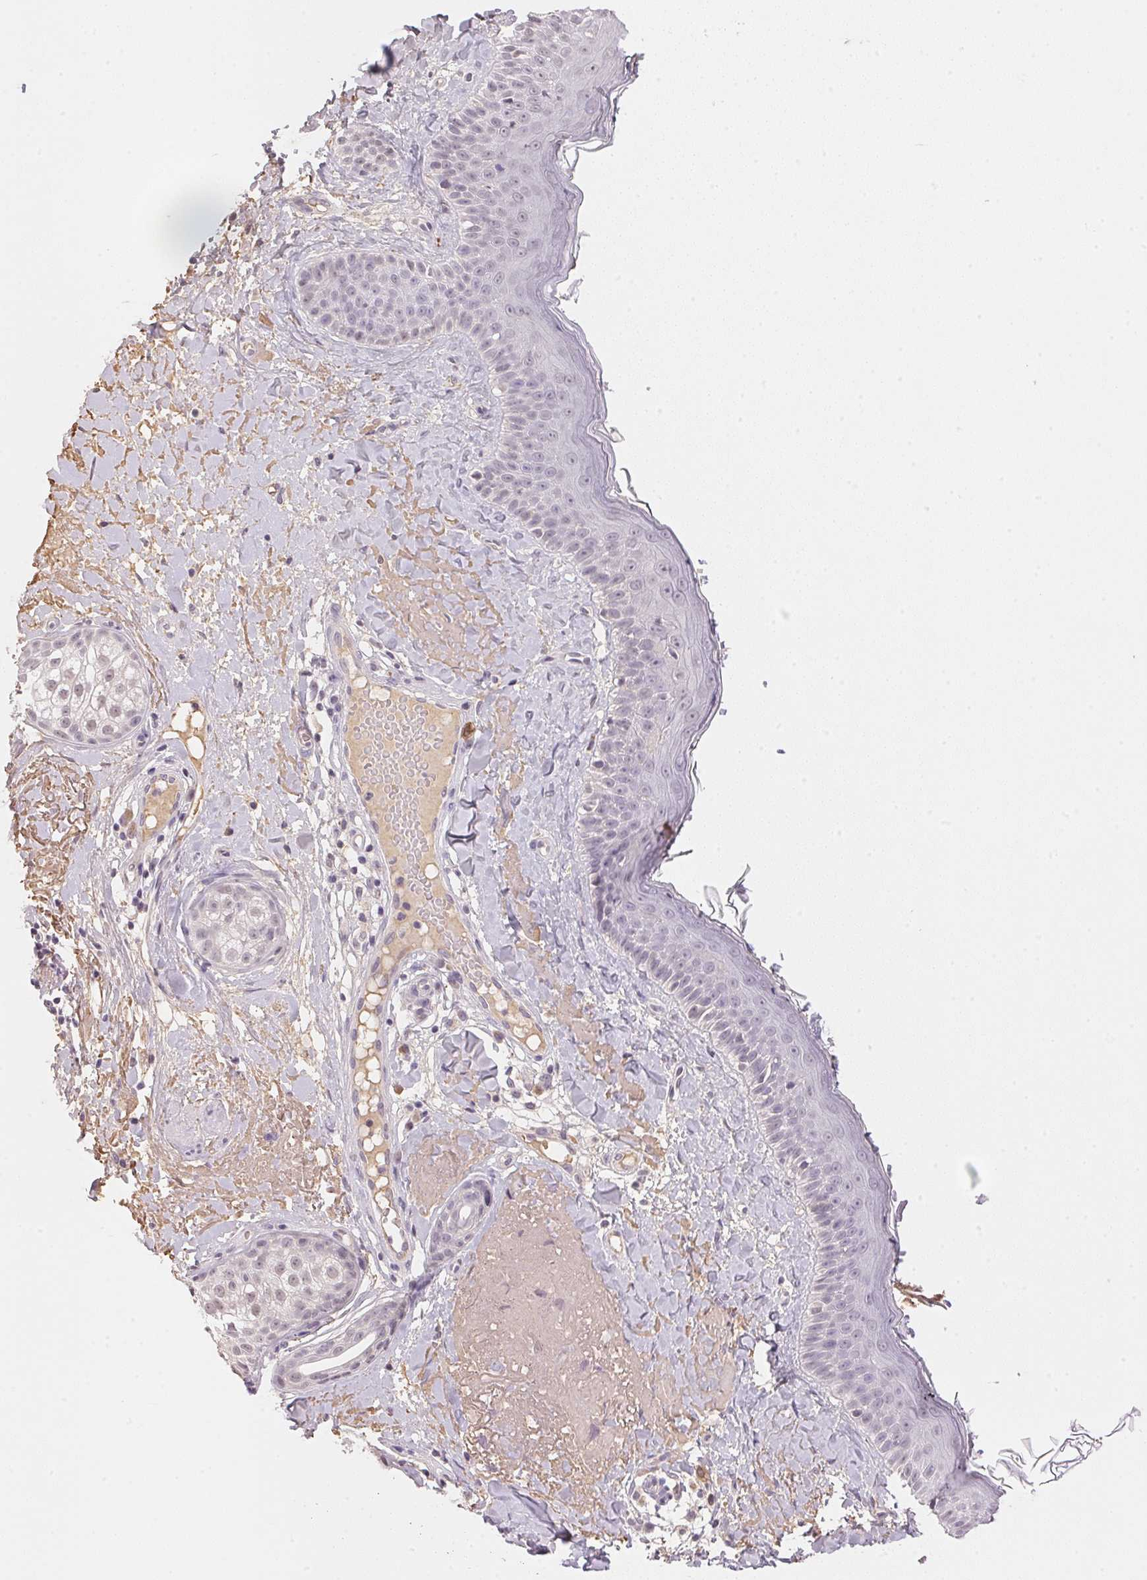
{"staining": {"intensity": "negative", "quantity": "none", "location": "none"}, "tissue": "skin", "cell_type": "Fibroblasts", "image_type": "normal", "snomed": [{"axis": "morphology", "description": "Normal tissue, NOS"}, {"axis": "topography", "description": "Skin"}], "caption": "DAB immunohistochemical staining of normal human skin shows no significant expression in fibroblasts. (DAB (3,3'-diaminobenzidine) immunohistochemistry, high magnification).", "gene": "FNDC4", "patient": {"sex": "male", "age": 73}}